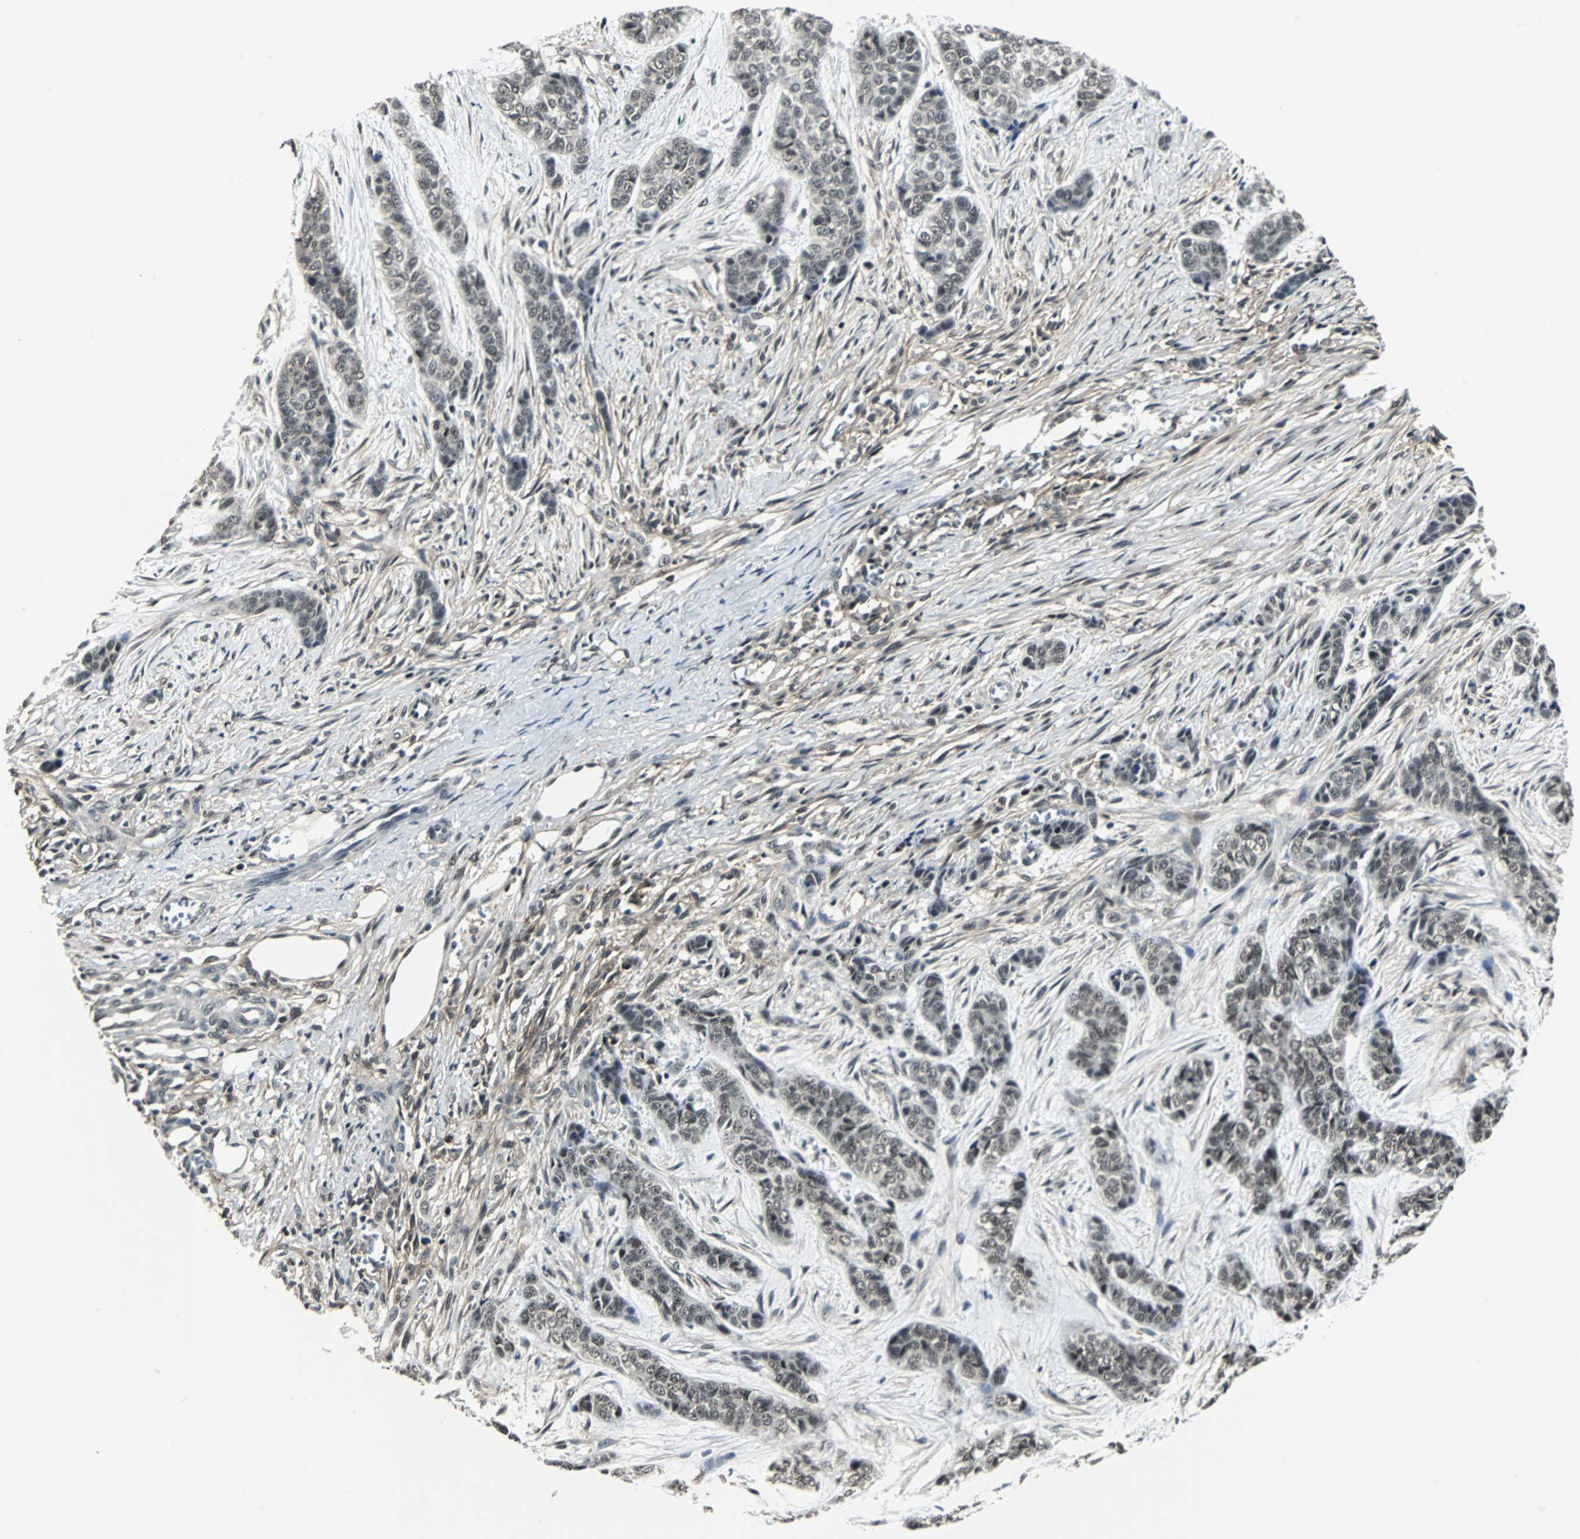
{"staining": {"intensity": "weak", "quantity": "25%-75%", "location": "nuclear"}, "tissue": "skin cancer", "cell_type": "Tumor cells", "image_type": "cancer", "snomed": [{"axis": "morphology", "description": "Basal cell carcinoma"}, {"axis": "topography", "description": "Skin"}], "caption": "Tumor cells display weak nuclear positivity in about 25%-75% of cells in skin cancer.", "gene": "MKX", "patient": {"sex": "female", "age": 64}}